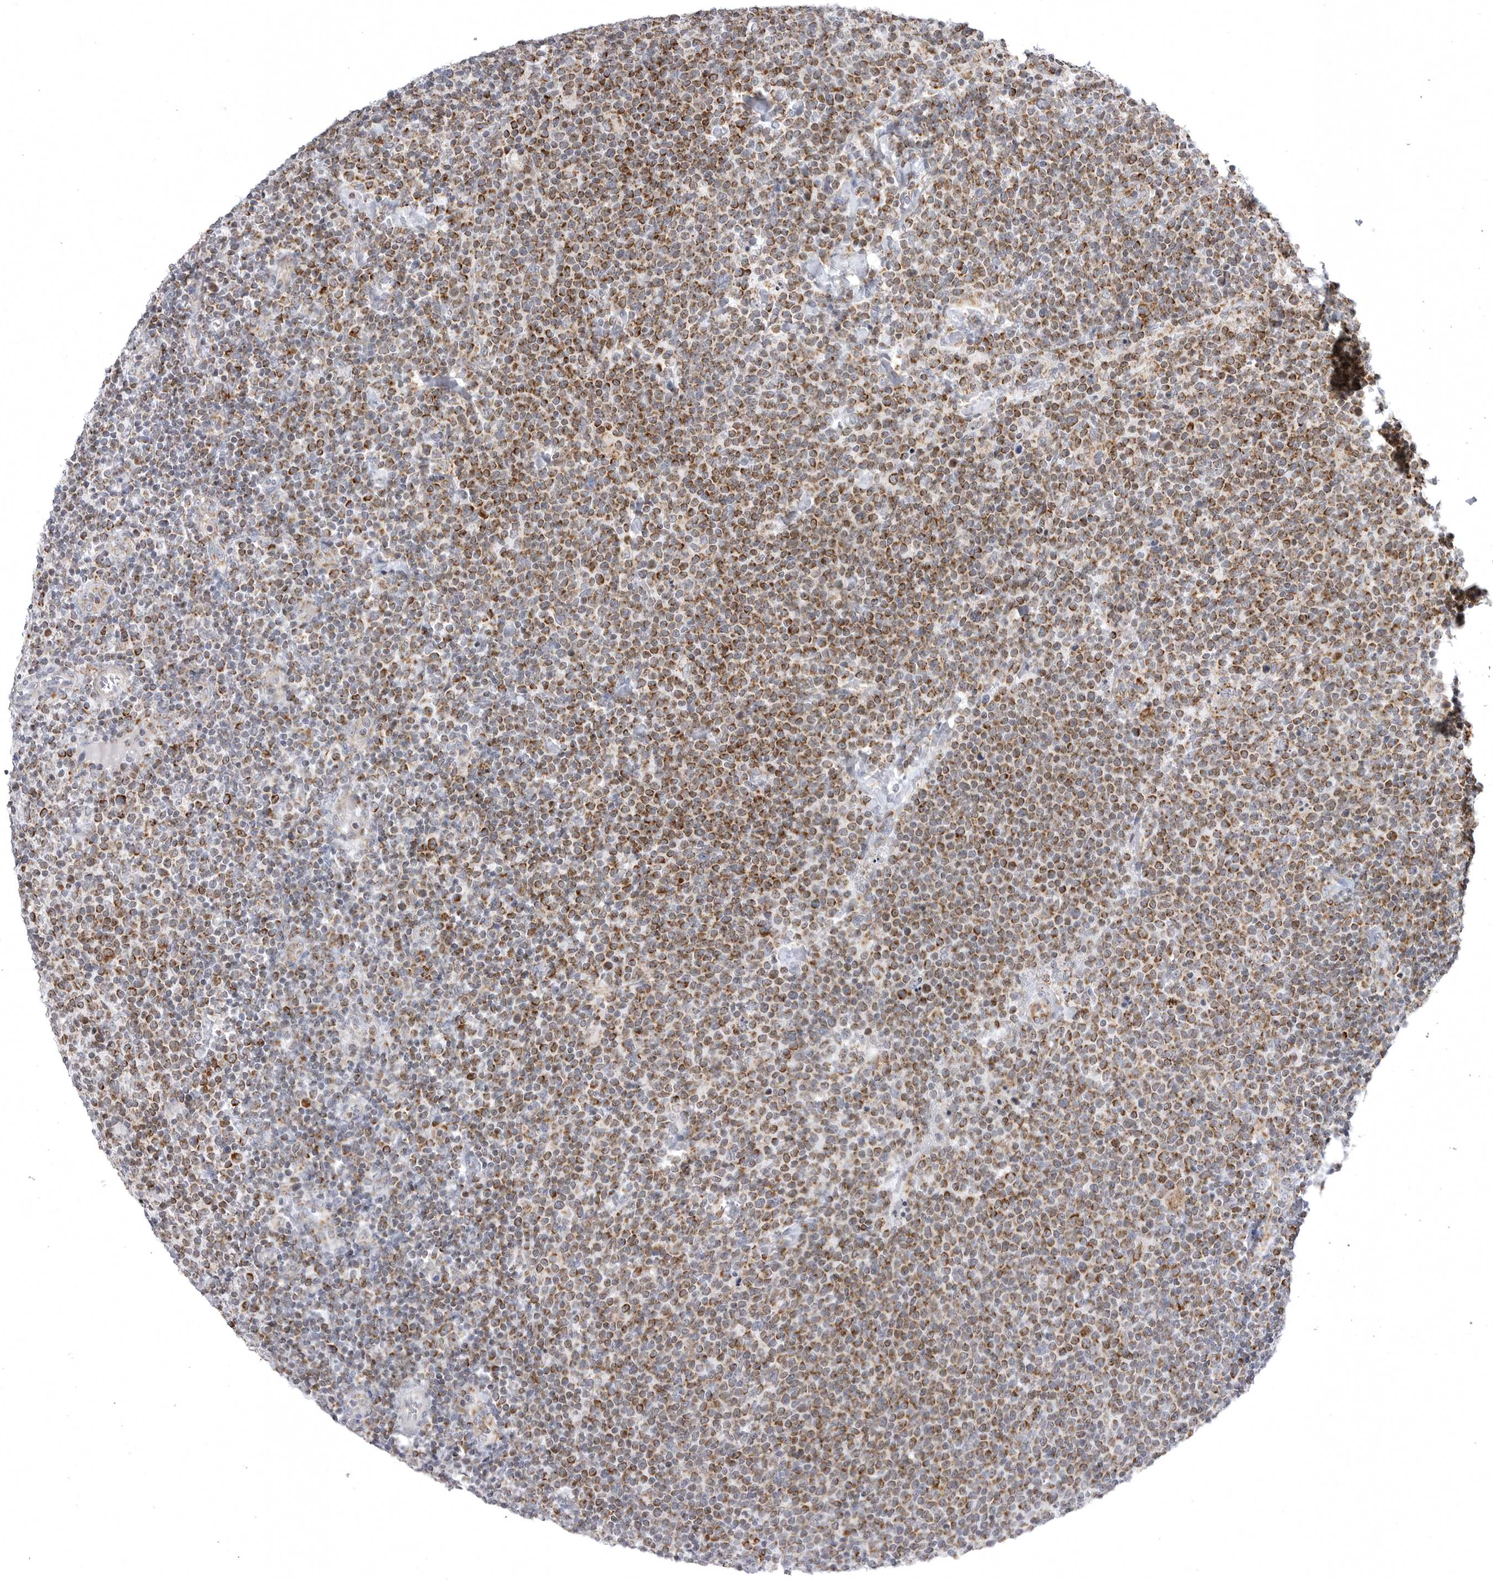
{"staining": {"intensity": "moderate", "quantity": ">75%", "location": "cytoplasmic/membranous"}, "tissue": "lymphoma", "cell_type": "Tumor cells", "image_type": "cancer", "snomed": [{"axis": "morphology", "description": "Malignant lymphoma, non-Hodgkin's type, High grade"}, {"axis": "topography", "description": "Lymph node"}], "caption": "IHC image of lymphoma stained for a protein (brown), which shows medium levels of moderate cytoplasmic/membranous expression in approximately >75% of tumor cells.", "gene": "TUFM", "patient": {"sex": "male", "age": 61}}